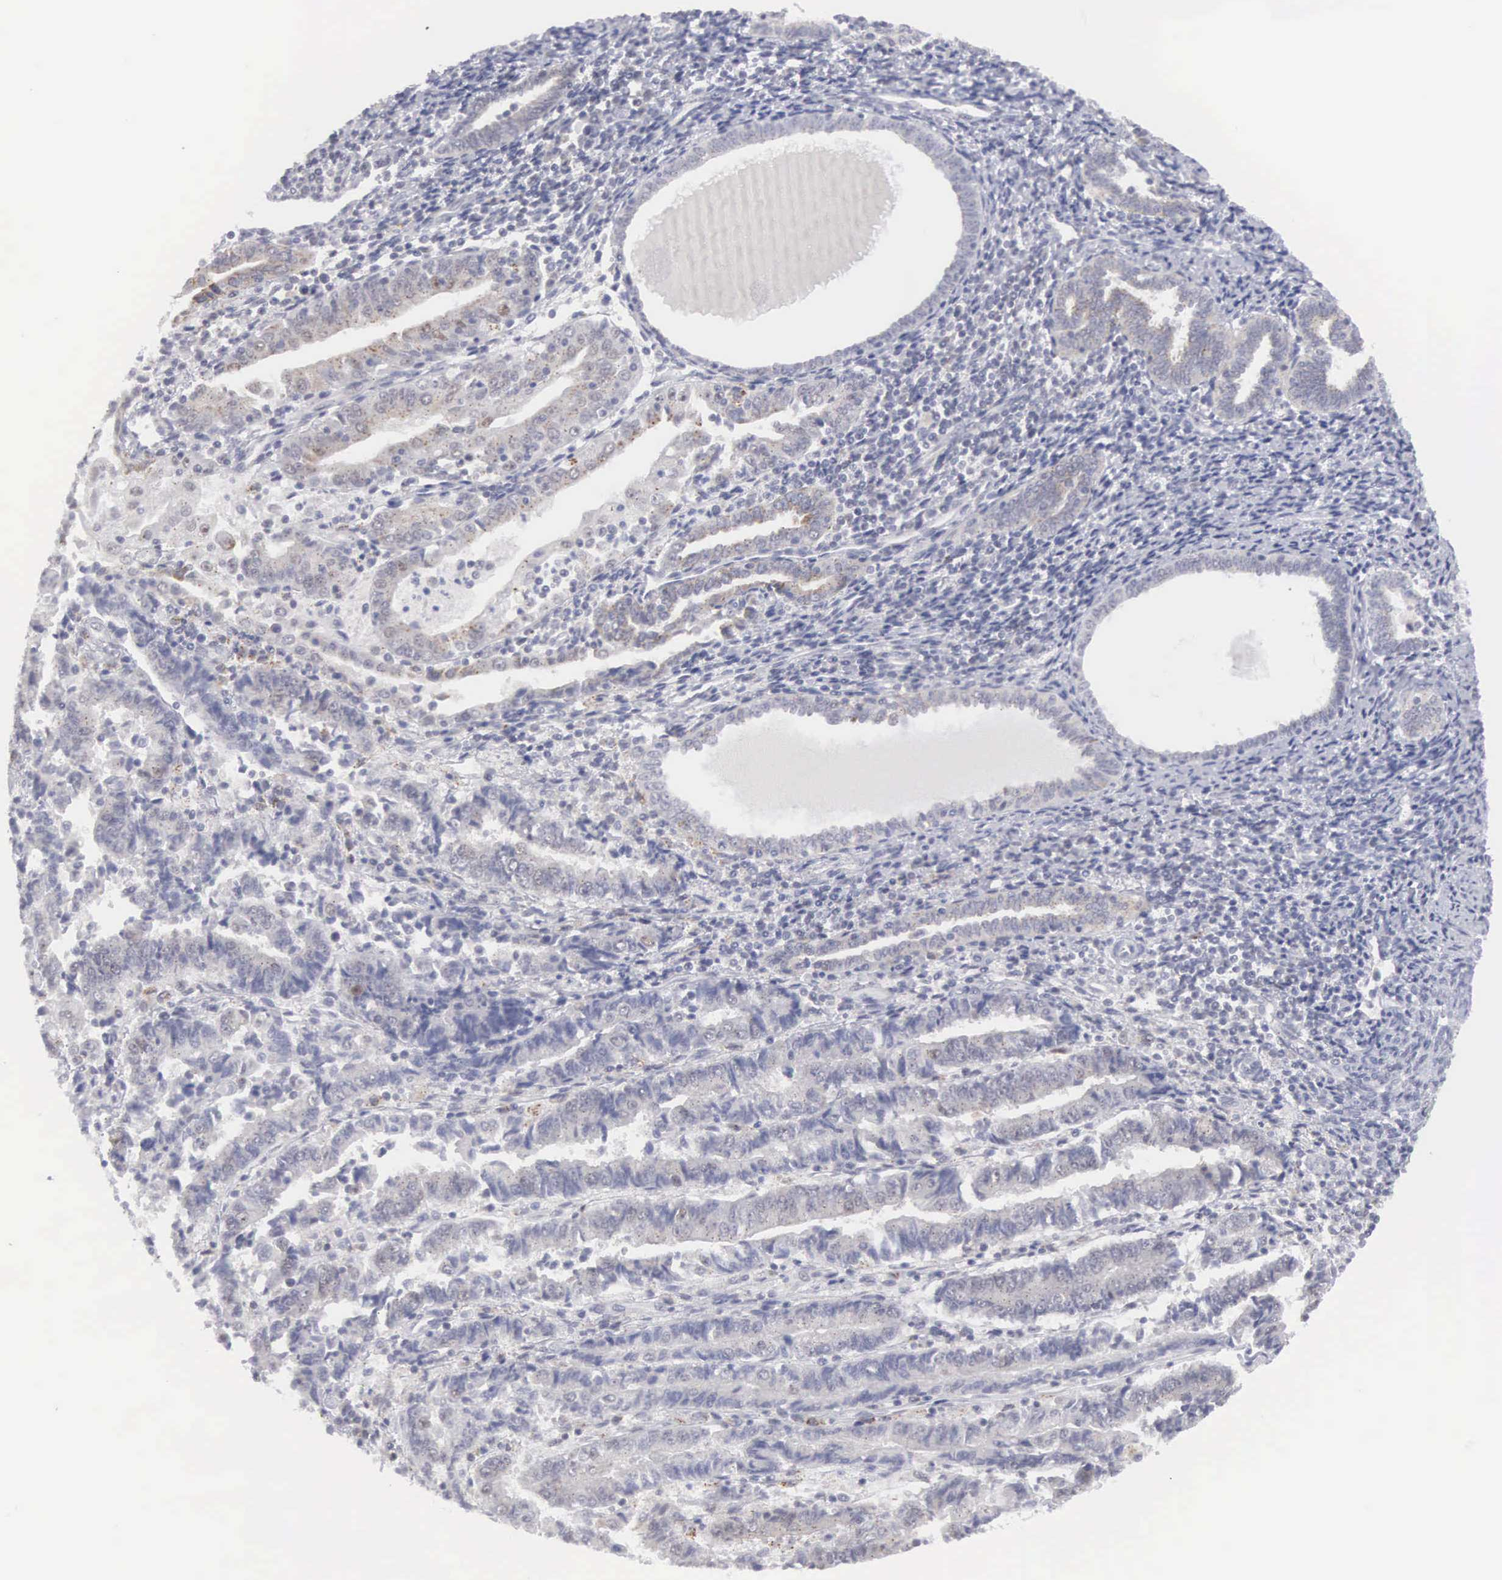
{"staining": {"intensity": "negative", "quantity": "none", "location": "none"}, "tissue": "endometrial cancer", "cell_type": "Tumor cells", "image_type": "cancer", "snomed": [{"axis": "morphology", "description": "Adenocarcinoma, NOS"}, {"axis": "topography", "description": "Endometrium"}], "caption": "The immunohistochemistry (IHC) photomicrograph has no significant staining in tumor cells of endometrial cancer tissue.", "gene": "MNAT1", "patient": {"sex": "female", "age": 75}}